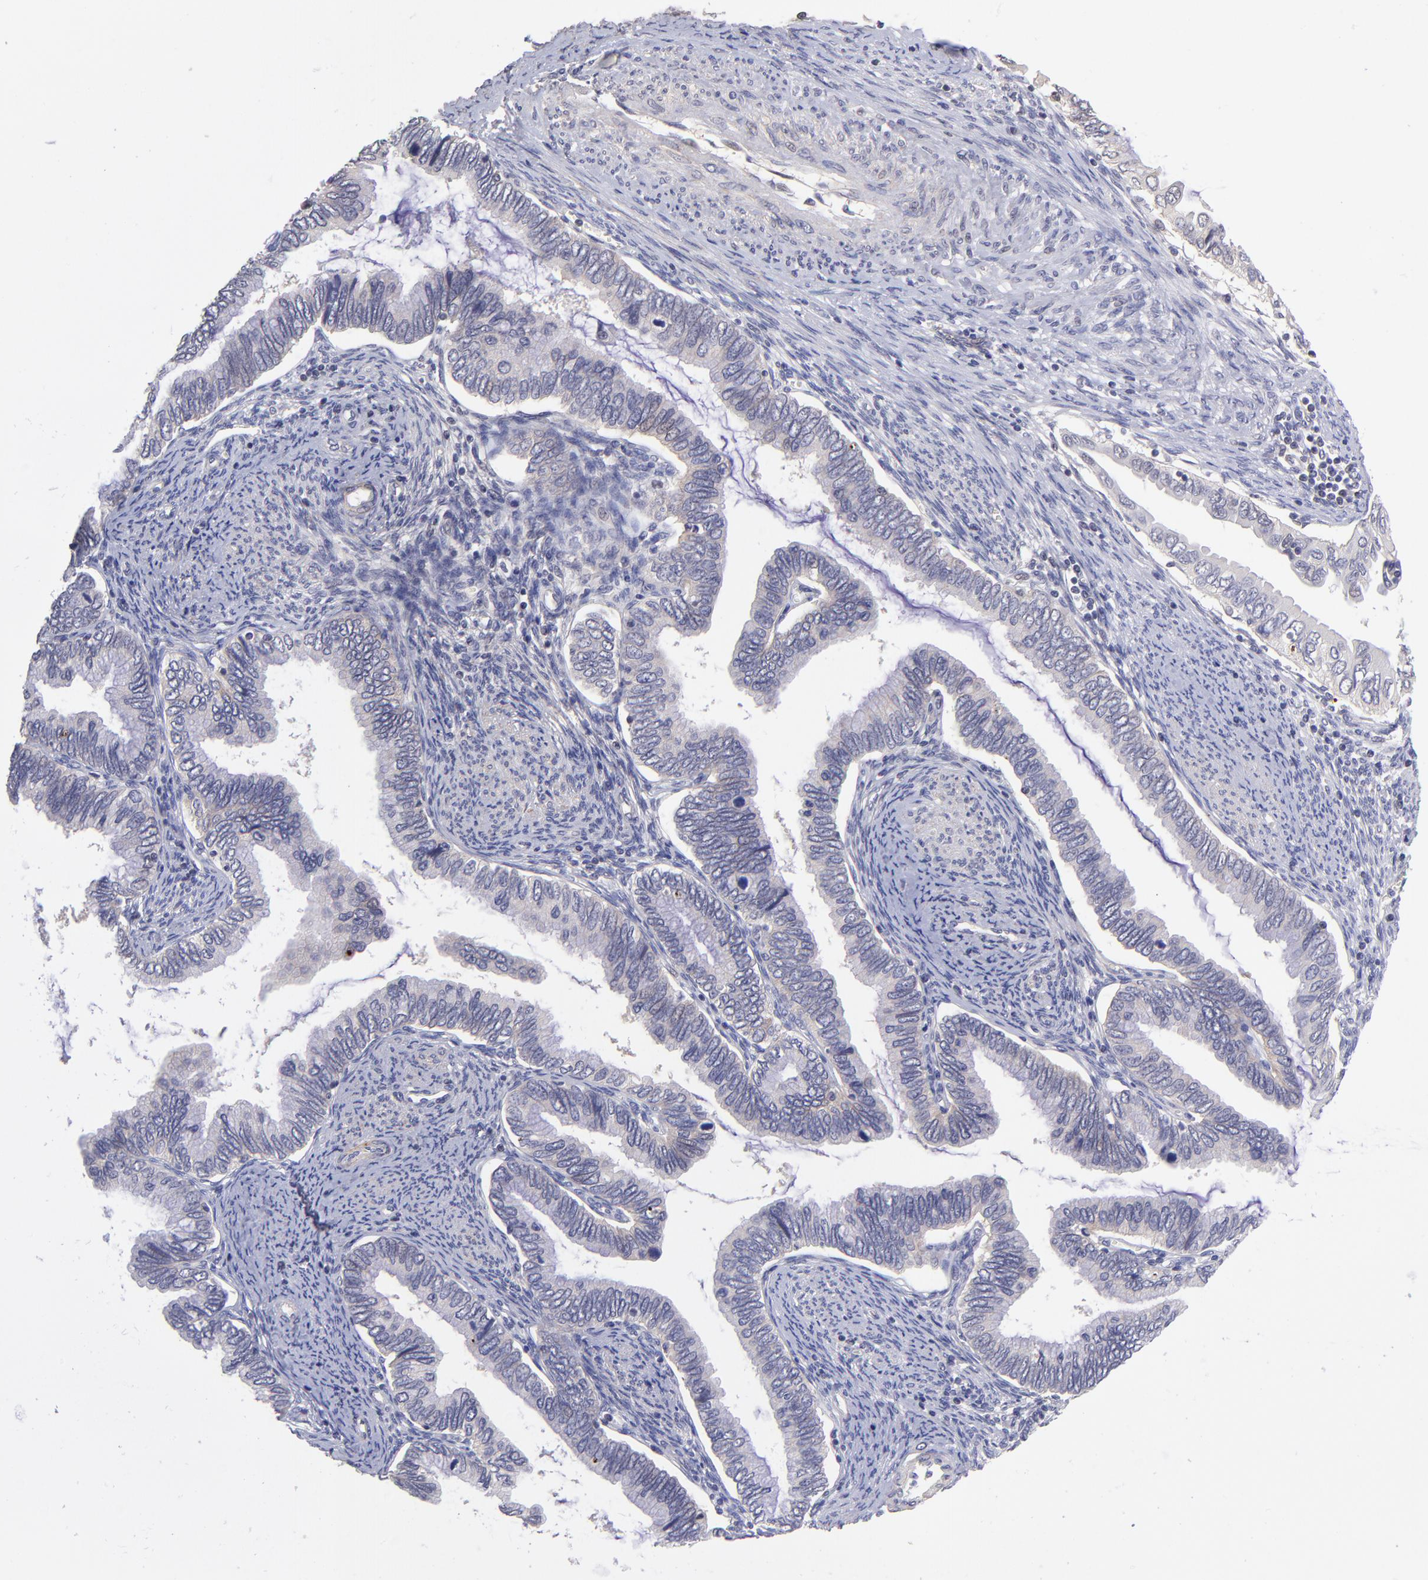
{"staining": {"intensity": "weak", "quantity": "25%-75%", "location": "cytoplasmic/membranous"}, "tissue": "cervical cancer", "cell_type": "Tumor cells", "image_type": "cancer", "snomed": [{"axis": "morphology", "description": "Squamous cell carcinoma, NOS"}, {"axis": "topography", "description": "Cervix"}], "caption": "Weak cytoplasmic/membranous protein staining is identified in approximately 25%-75% of tumor cells in cervical cancer. The protein of interest is shown in brown color, while the nuclei are stained blue.", "gene": "NSF", "patient": {"sex": "female", "age": 57}}